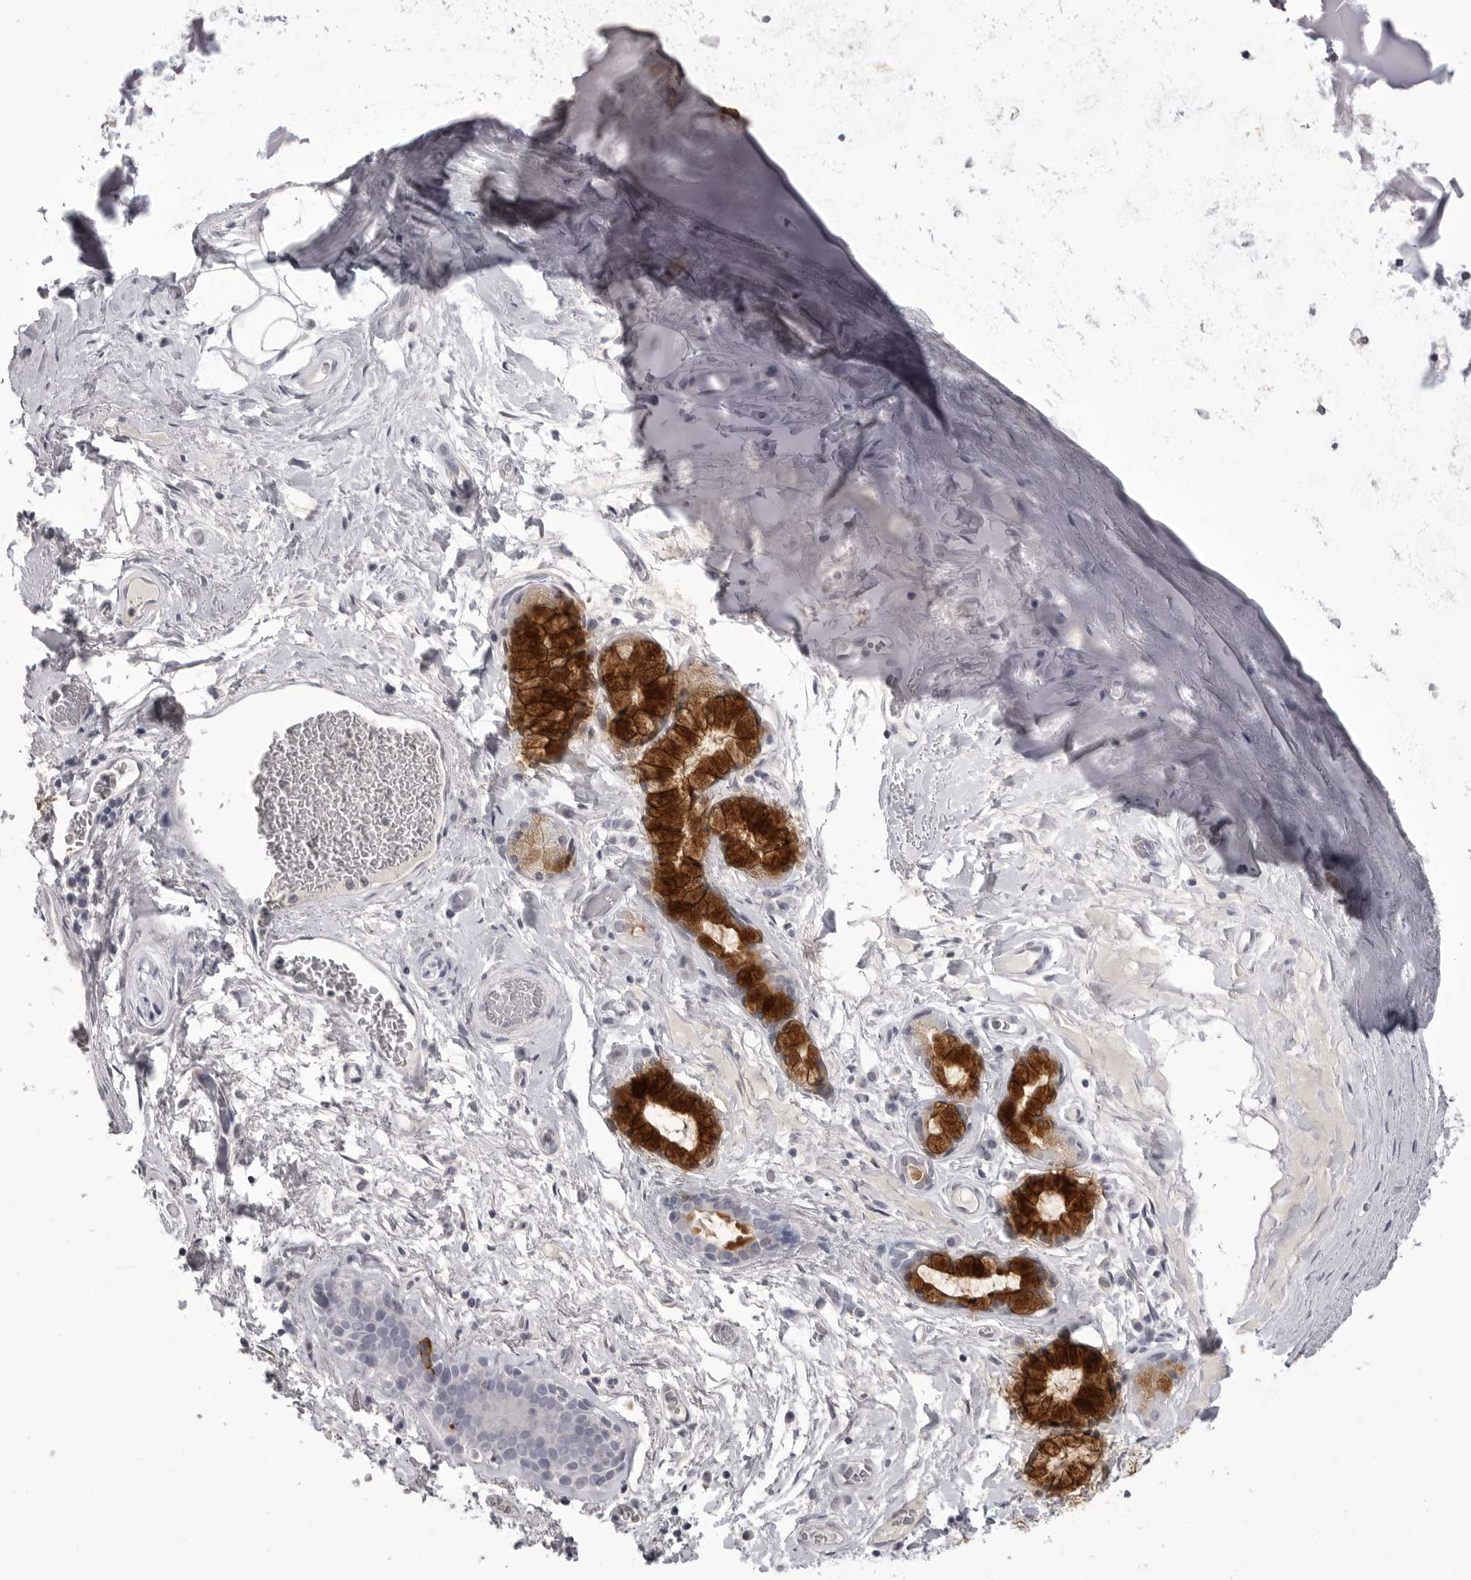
{"staining": {"intensity": "negative", "quantity": "none", "location": "none"}, "tissue": "adipose tissue", "cell_type": "Adipocytes", "image_type": "normal", "snomed": [{"axis": "morphology", "description": "Normal tissue, NOS"}, {"axis": "topography", "description": "Cartilage tissue"}], "caption": "DAB (3,3'-diaminobenzidine) immunohistochemical staining of benign adipose tissue shows no significant positivity in adipocytes. Nuclei are stained in blue.", "gene": "TIMP1", "patient": {"sex": "female", "age": 63}}